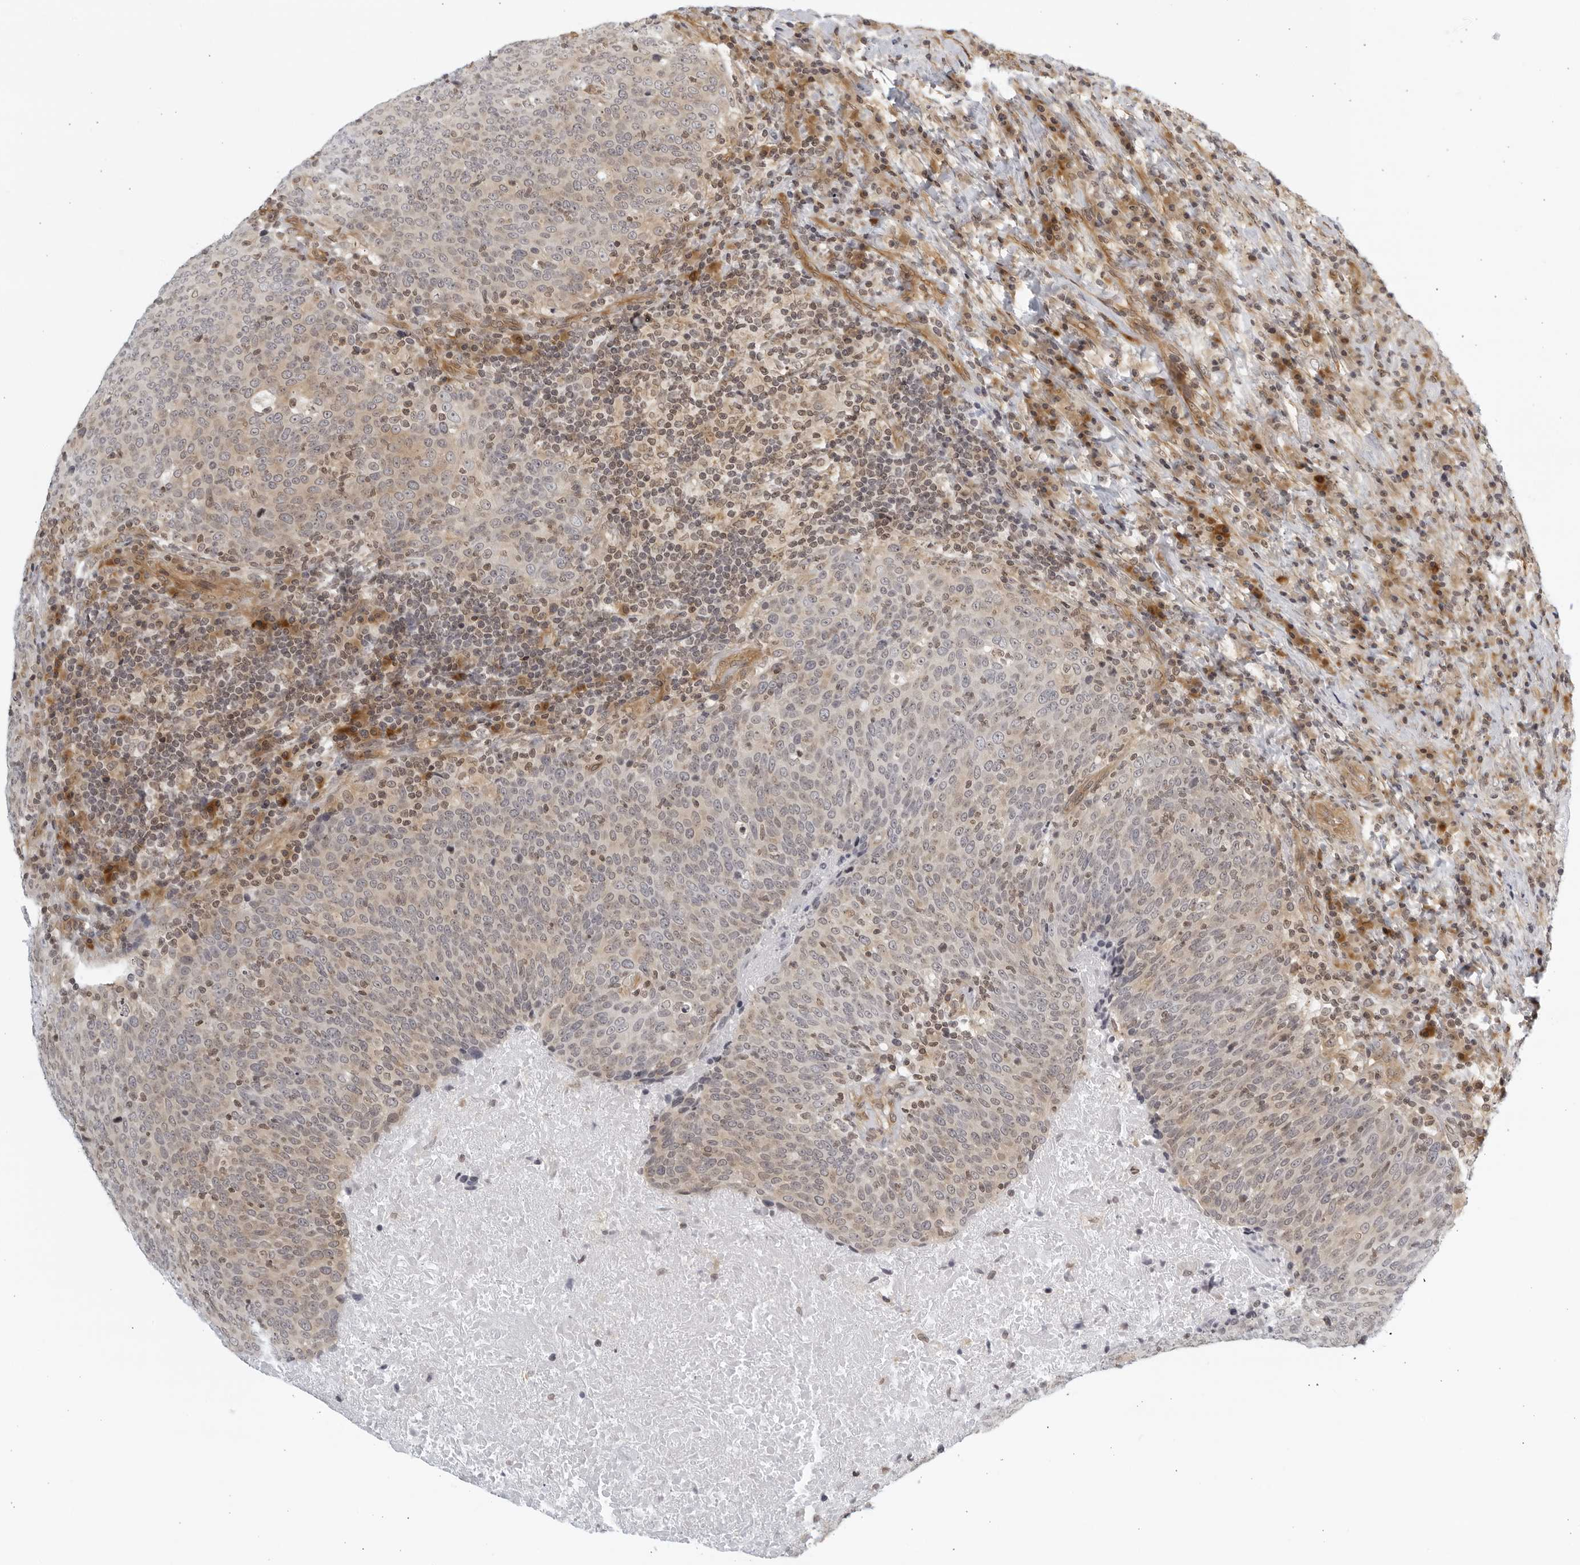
{"staining": {"intensity": "weak", "quantity": "25%-75%", "location": "nuclear"}, "tissue": "head and neck cancer", "cell_type": "Tumor cells", "image_type": "cancer", "snomed": [{"axis": "morphology", "description": "Squamous cell carcinoma, NOS"}, {"axis": "morphology", "description": "Squamous cell carcinoma, metastatic, NOS"}, {"axis": "topography", "description": "Lymph node"}, {"axis": "topography", "description": "Head-Neck"}], "caption": "Squamous cell carcinoma (head and neck) was stained to show a protein in brown. There is low levels of weak nuclear staining in approximately 25%-75% of tumor cells. The staining is performed using DAB brown chromogen to label protein expression. The nuclei are counter-stained blue using hematoxylin.", "gene": "SERTAD4", "patient": {"sex": "male", "age": 62}}